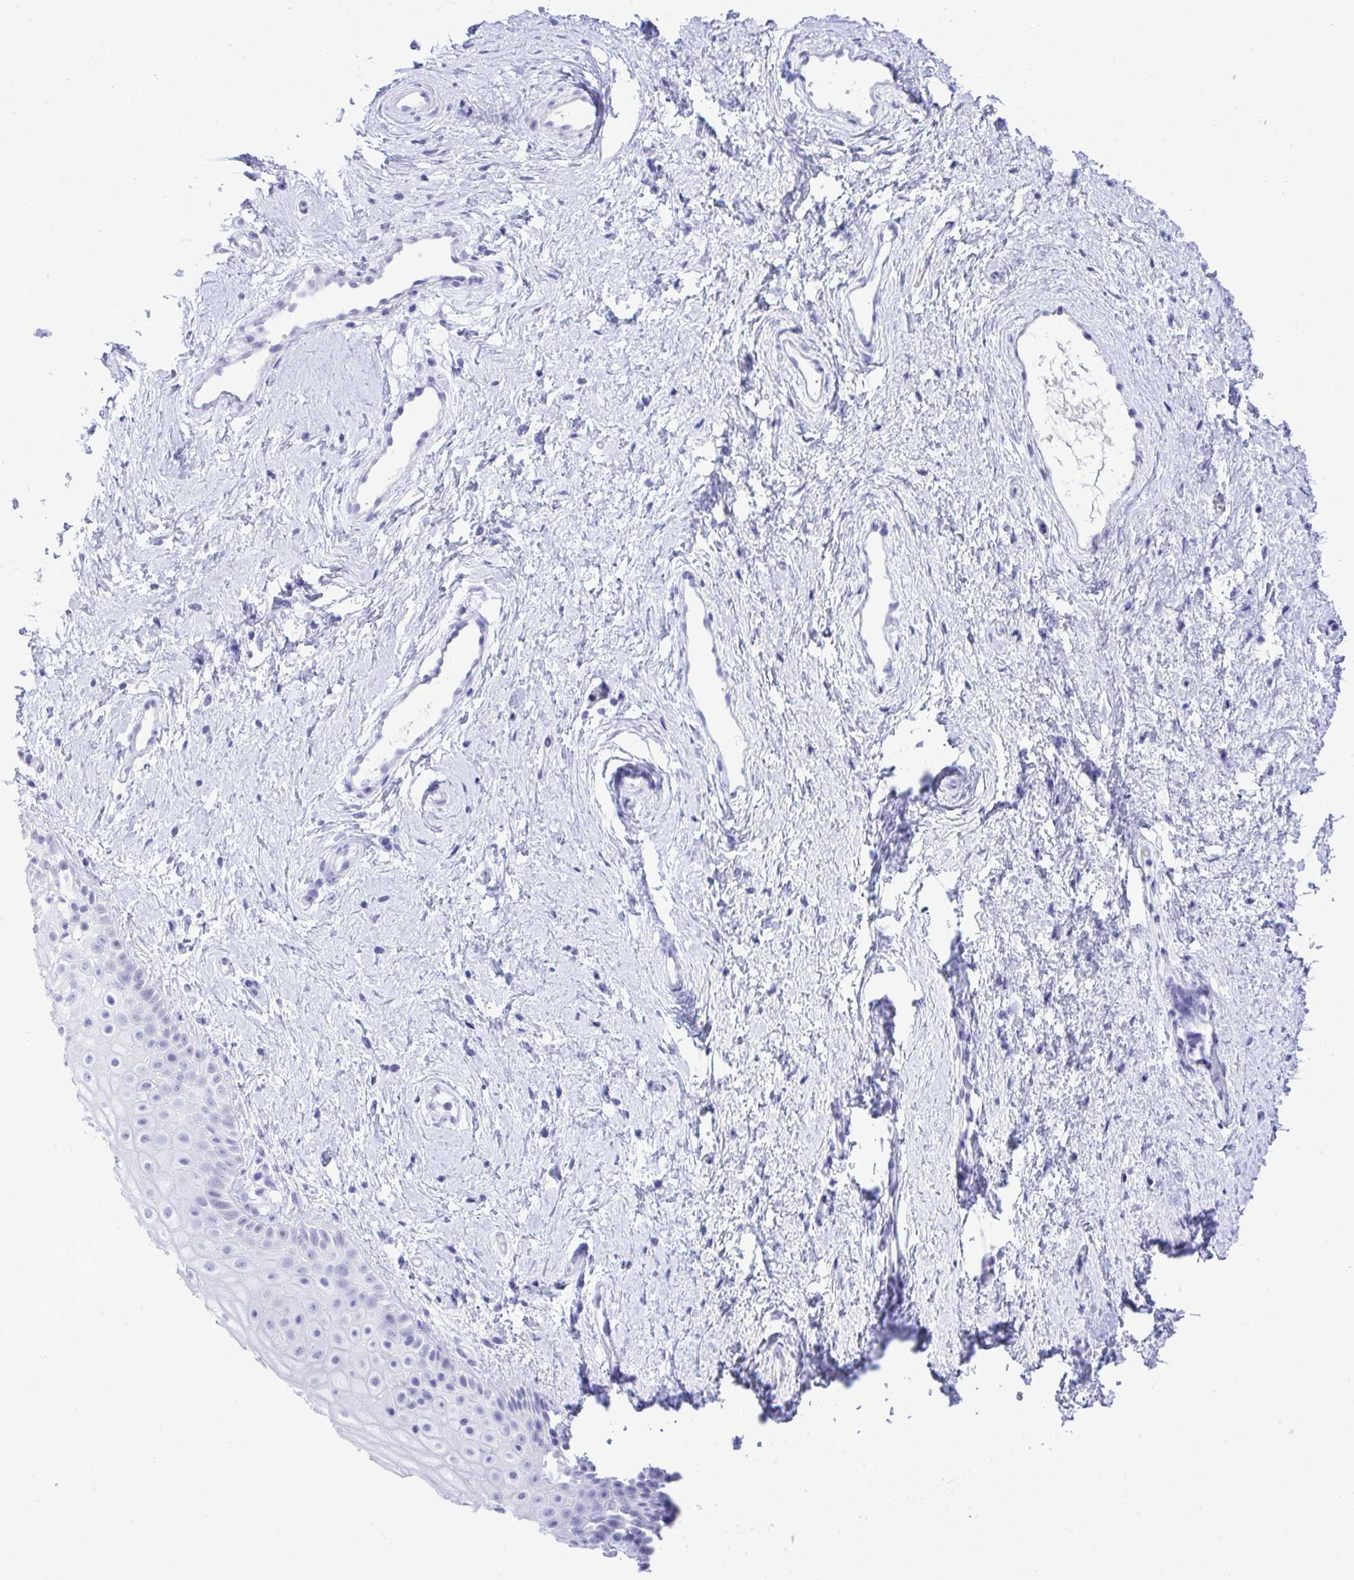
{"staining": {"intensity": "negative", "quantity": "none", "location": "none"}, "tissue": "vagina", "cell_type": "Squamous epithelial cells", "image_type": "normal", "snomed": [{"axis": "morphology", "description": "Normal tissue, NOS"}, {"axis": "topography", "description": "Vagina"}], "caption": "Micrograph shows no protein expression in squamous epithelial cells of normal vagina. (Immunohistochemistry, brightfield microscopy, high magnification).", "gene": "THOP1", "patient": {"sex": "female", "age": 38}}